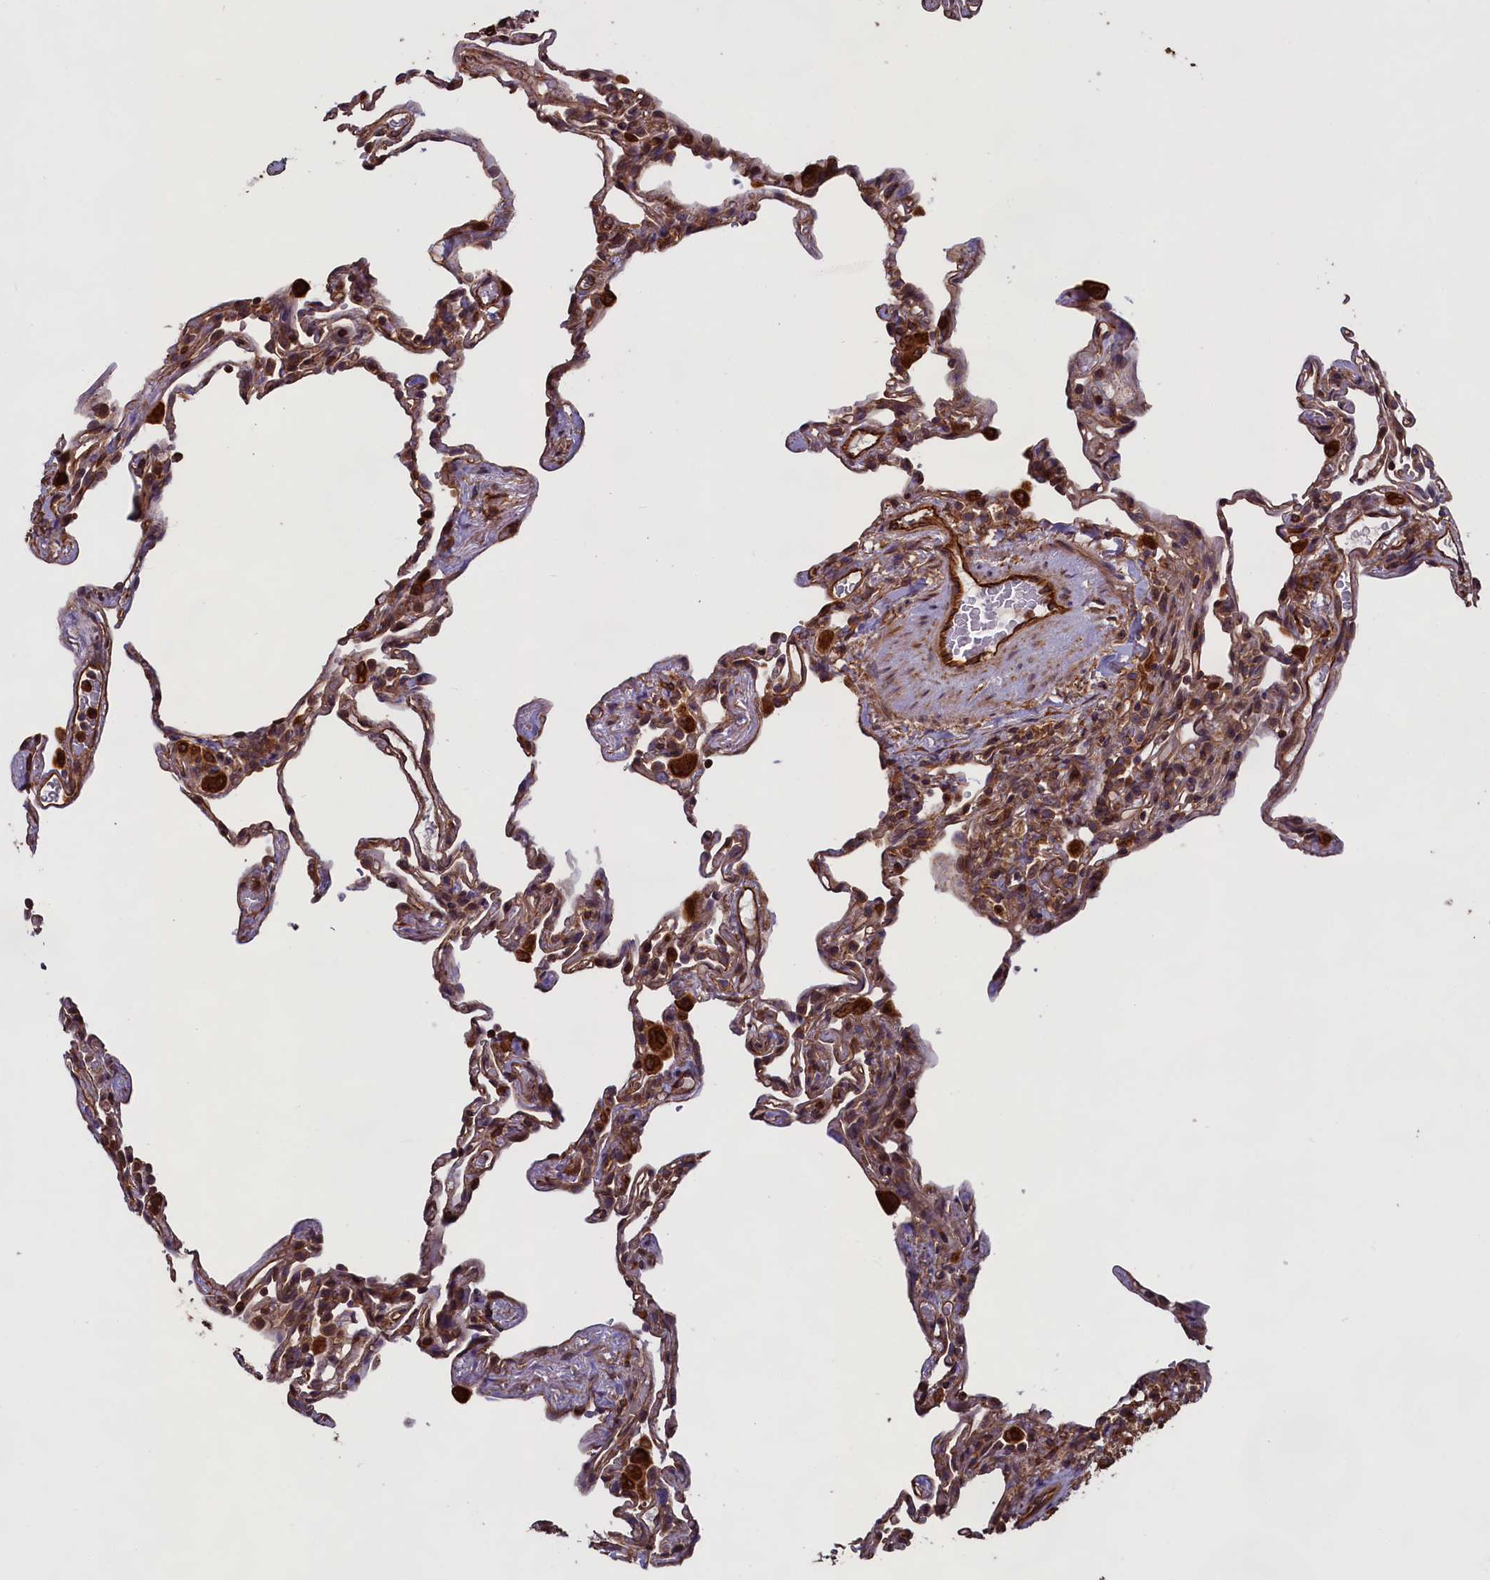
{"staining": {"intensity": "strong", "quantity": "25%-75%", "location": "cytoplasmic/membranous"}, "tissue": "lung", "cell_type": "Alveolar cells", "image_type": "normal", "snomed": [{"axis": "morphology", "description": "Normal tissue, NOS"}, {"axis": "topography", "description": "Lung"}], "caption": "A brown stain labels strong cytoplasmic/membranous positivity of a protein in alveolar cells of normal lung. The staining was performed using DAB to visualize the protein expression in brown, while the nuclei were stained in blue with hematoxylin (Magnification: 20x).", "gene": "CCDC124", "patient": {"sex": "male", "age": 59}}